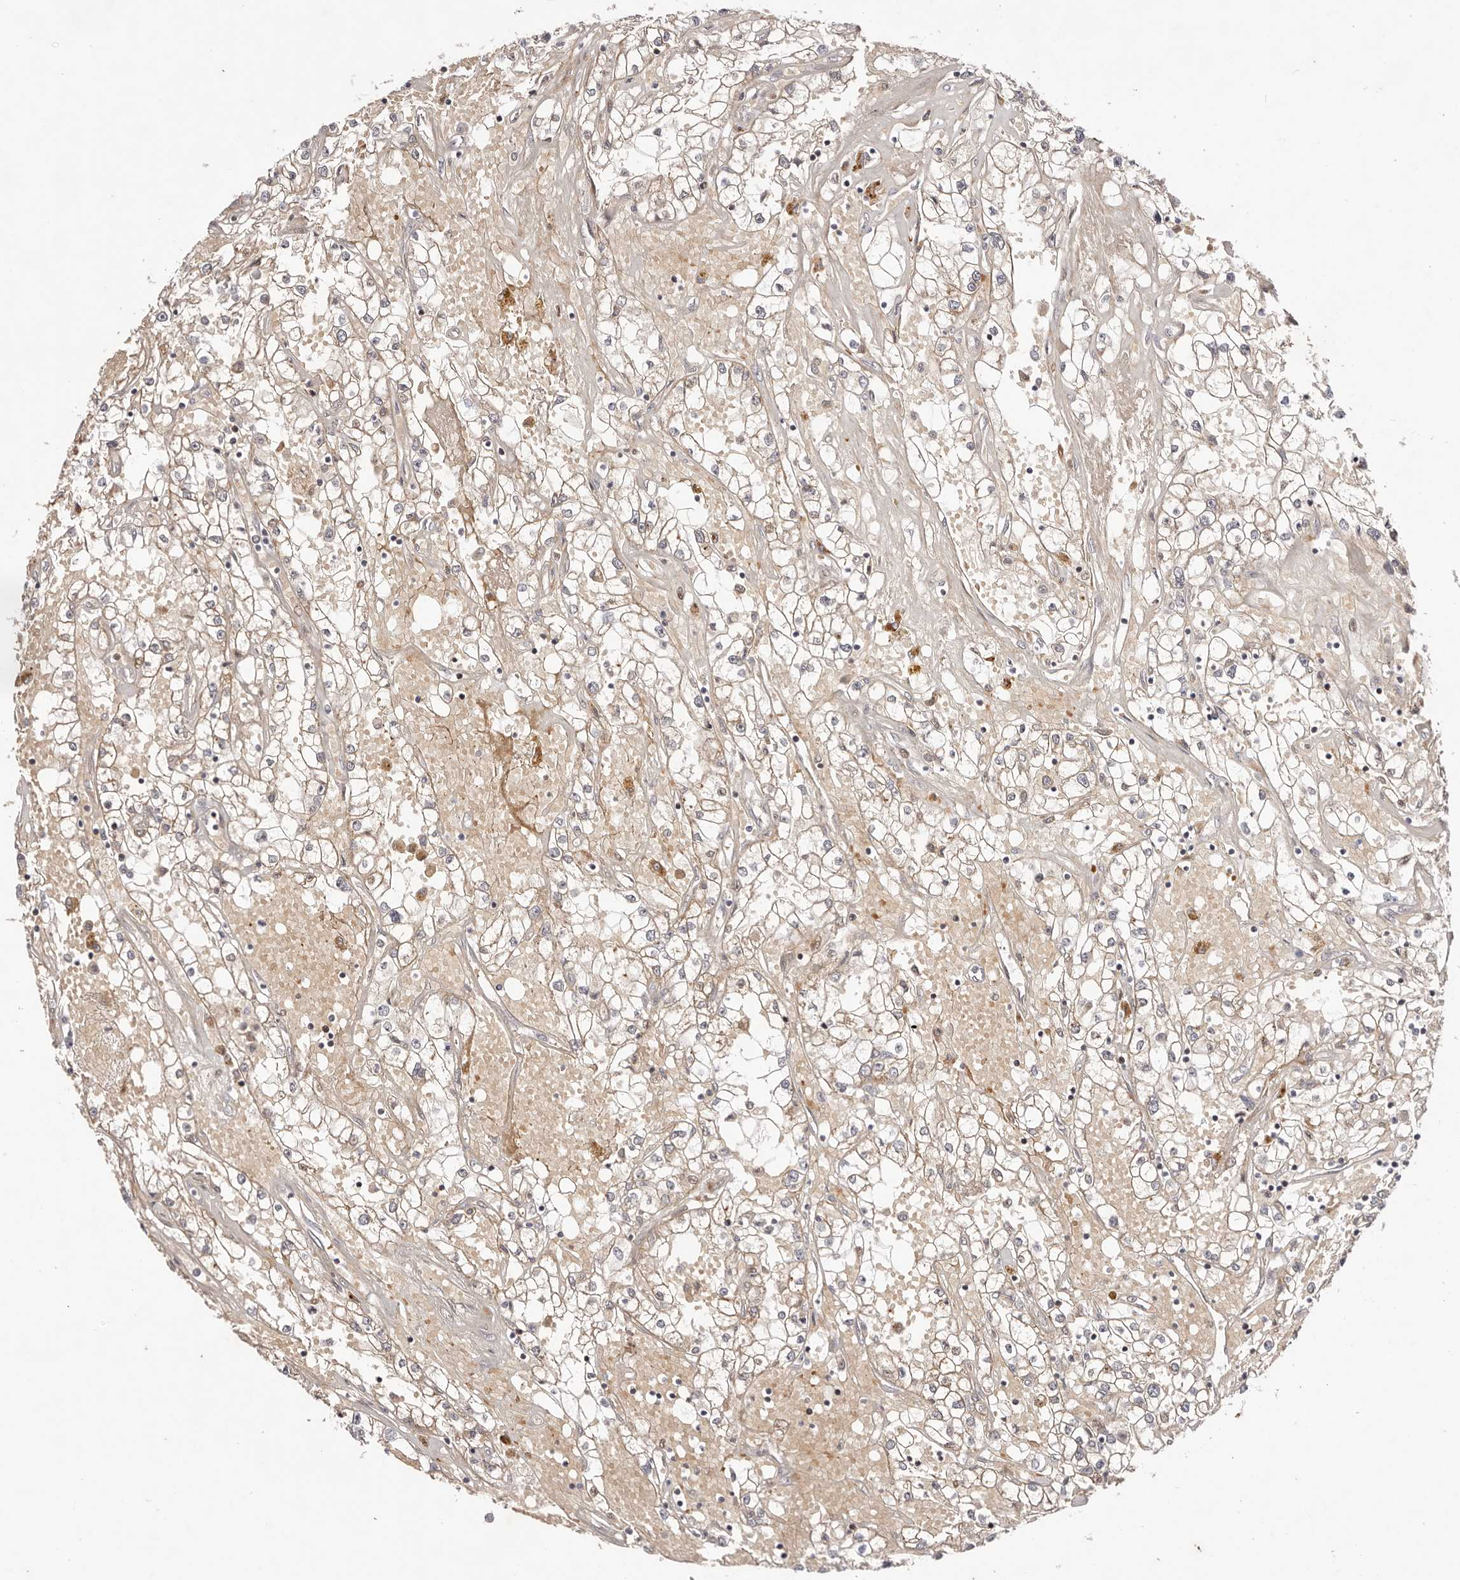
{"staining": {"intensity": "weak", "quantity": "<25%", "location": "cytoplasmic/membranous"}, "tissue": "renal cancer", "cell_type": "Tumor cells", "image_type": "cancer", "snomed": [{"axis": "morphology", "description": "Adenocarcinoma, NOS"}, {"axis": "topography", "description": "Kidney"}], "caption": "Human adenocarcinoma (renal) stained for a protein using immunohistochemistry (IHC) shows no staining in tumor cells.", "gene": "WRN", "patient": {"sex": "male", "age": 56}}